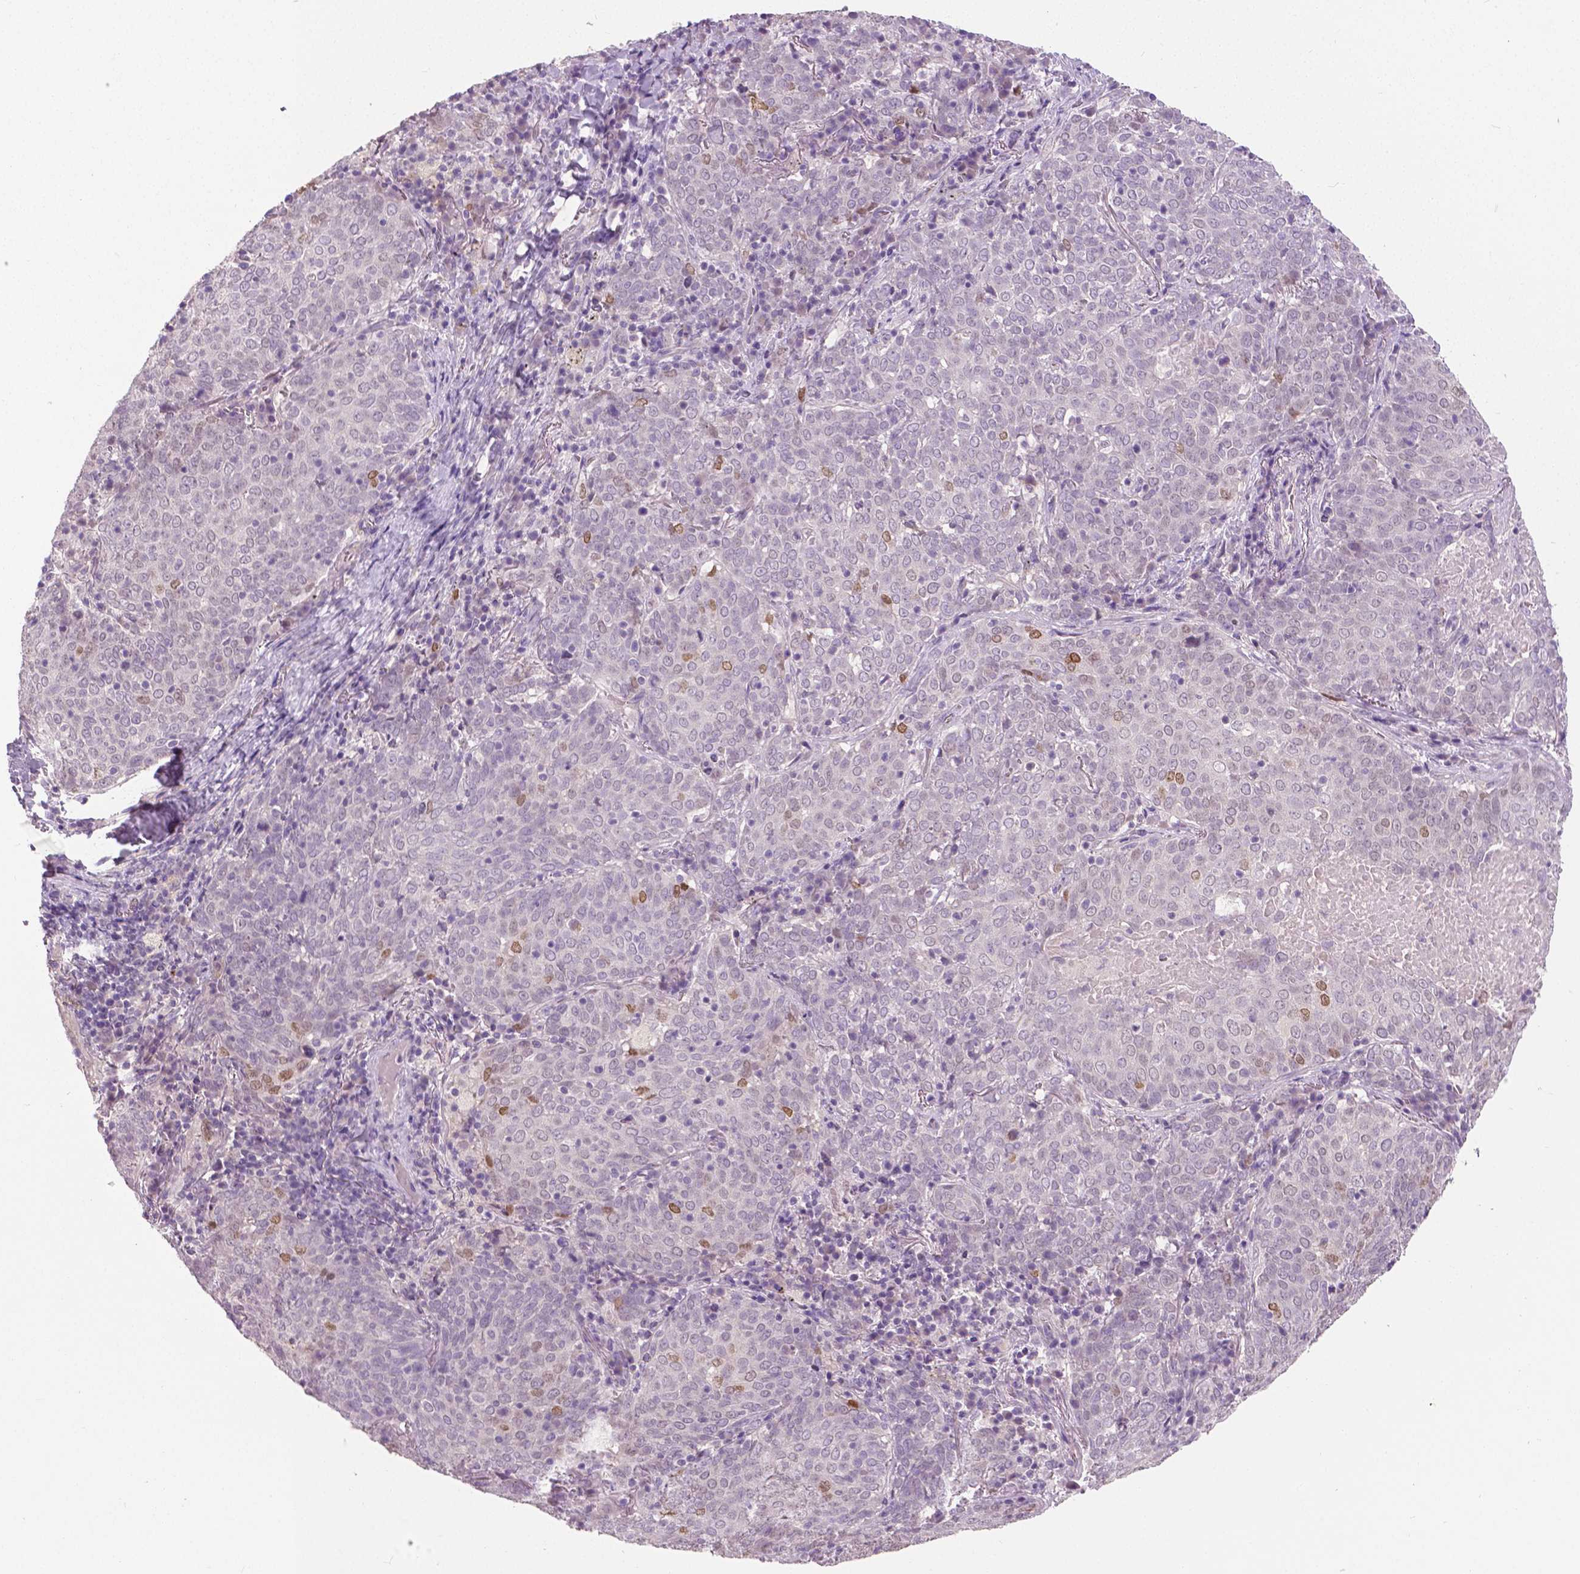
{"staining": {"intensity": "moderate", "quantity": "<25%", "location": "nuclear"}, "tissue": "lung cancer", "cell_type": "Tumor cells", "image_type": "cancer", "snomed": [{"axis": "morphology", "description": "Squamous cell carcinoma, NOS"}, {"axis": "topography", "description": "Lung"}], "caption": "Immunohistochemical staining of lung cancer (squamous cell carcinoma) exhibits low levels of moderate nuclear protein staining in approximately <25% of tumor cells. (Brightfield microscopy of DAB IHC at high magnification).", "gene": "FOXA1", "patient": {"sex": "male", "age": 82}}